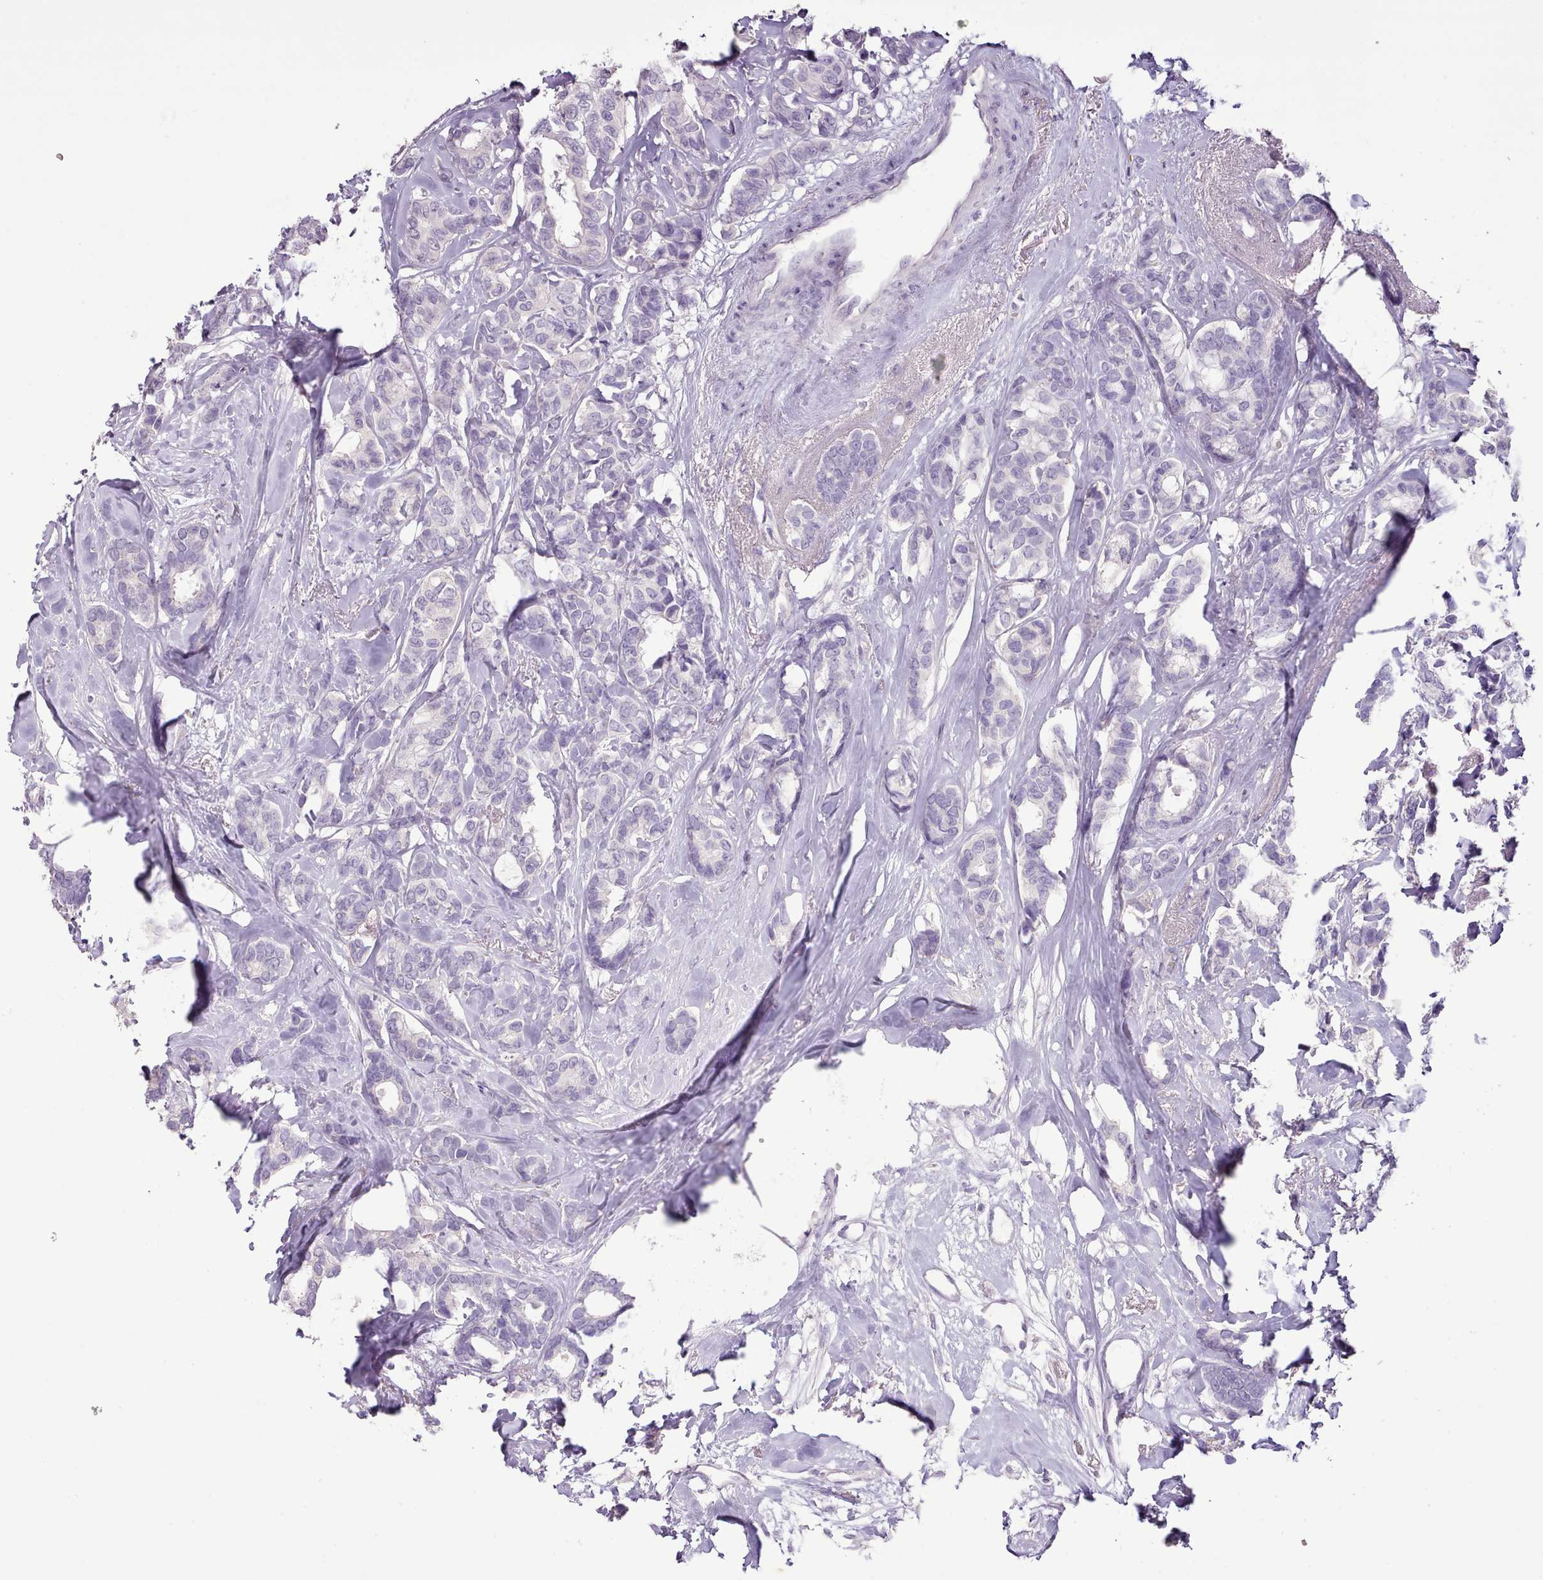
{"staining": {"intensity": "negative", "quantity": "none", "location": "none"}, "tissue": "breast cancer", "cell_type": "Tumor cells", "image_type": "cancer", "snomed": [{"axis": "morphology", "description": "Duct carcinoma"}, {"axis": "topography", "description": "Breast"}], "caption": "DAB immunohistochemical staining of human breast cancer (intraductal carcinoma) shows no significant positivity in tumor cells. (DAB (3,3'-diaminobenzidine) immunohistochemistry (IHC) with hematoxylin counter stain).", "gene": "BLOC1S2", "patient": {"sex": "female", "age": 87}}